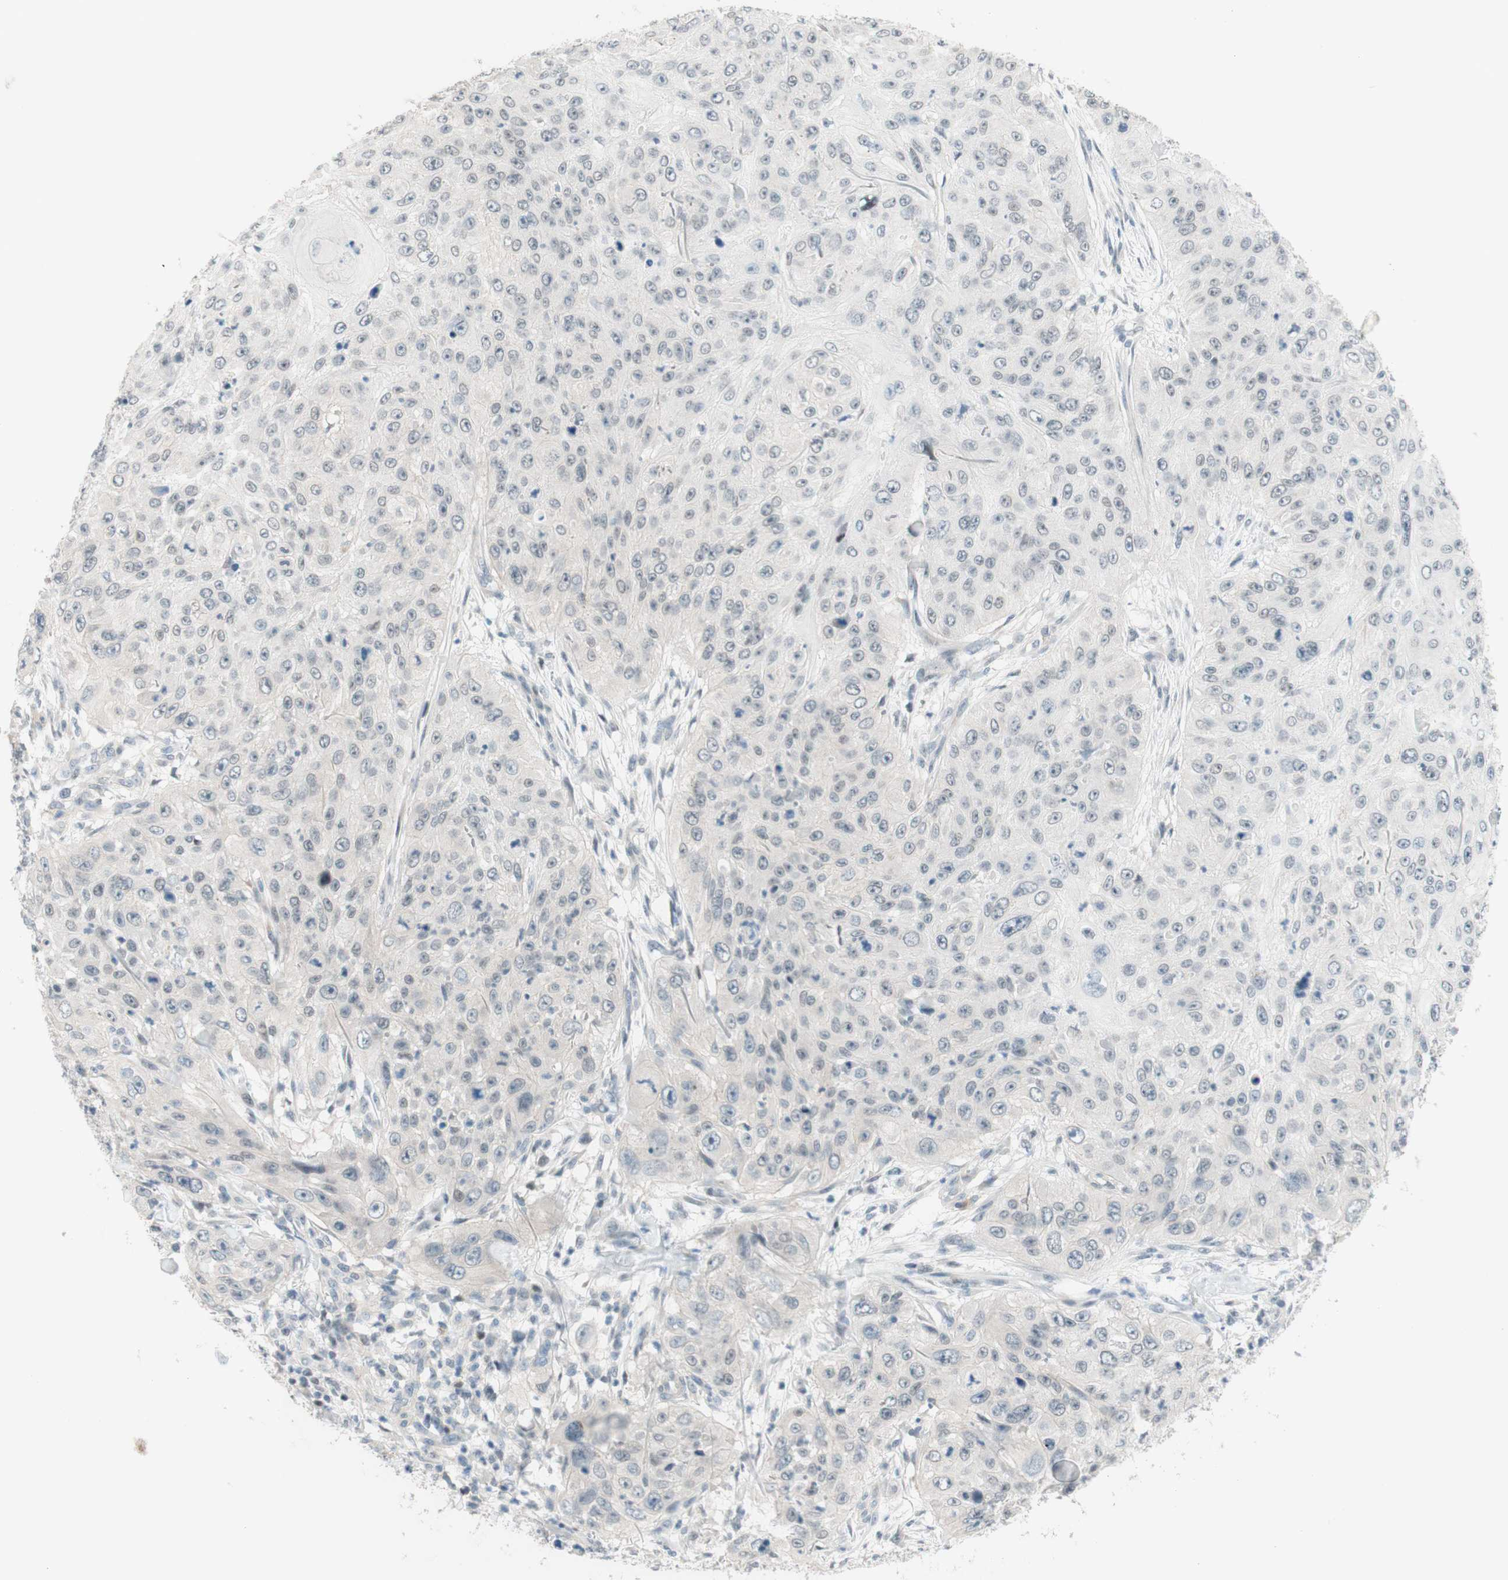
{"staining": {"intensity": "negative", "quantity": "none", "location": "none"}, "tissue": "skin cancer", "cell_type": "Tumor cells", "image_type": "cancer", "snomed": [{"axis": "morphology", "description": "Squamous cell carcinoma, NOS"}, {"axis": "topography", "description": "Skin"}], "caption": "DAB immunohistochemical staining of human skin cancer (squamous cell carcinoma) shows no significant positivity in tumor cells.", "gene": "JPH1", "patient": {"sex": "female", "age": 80}}